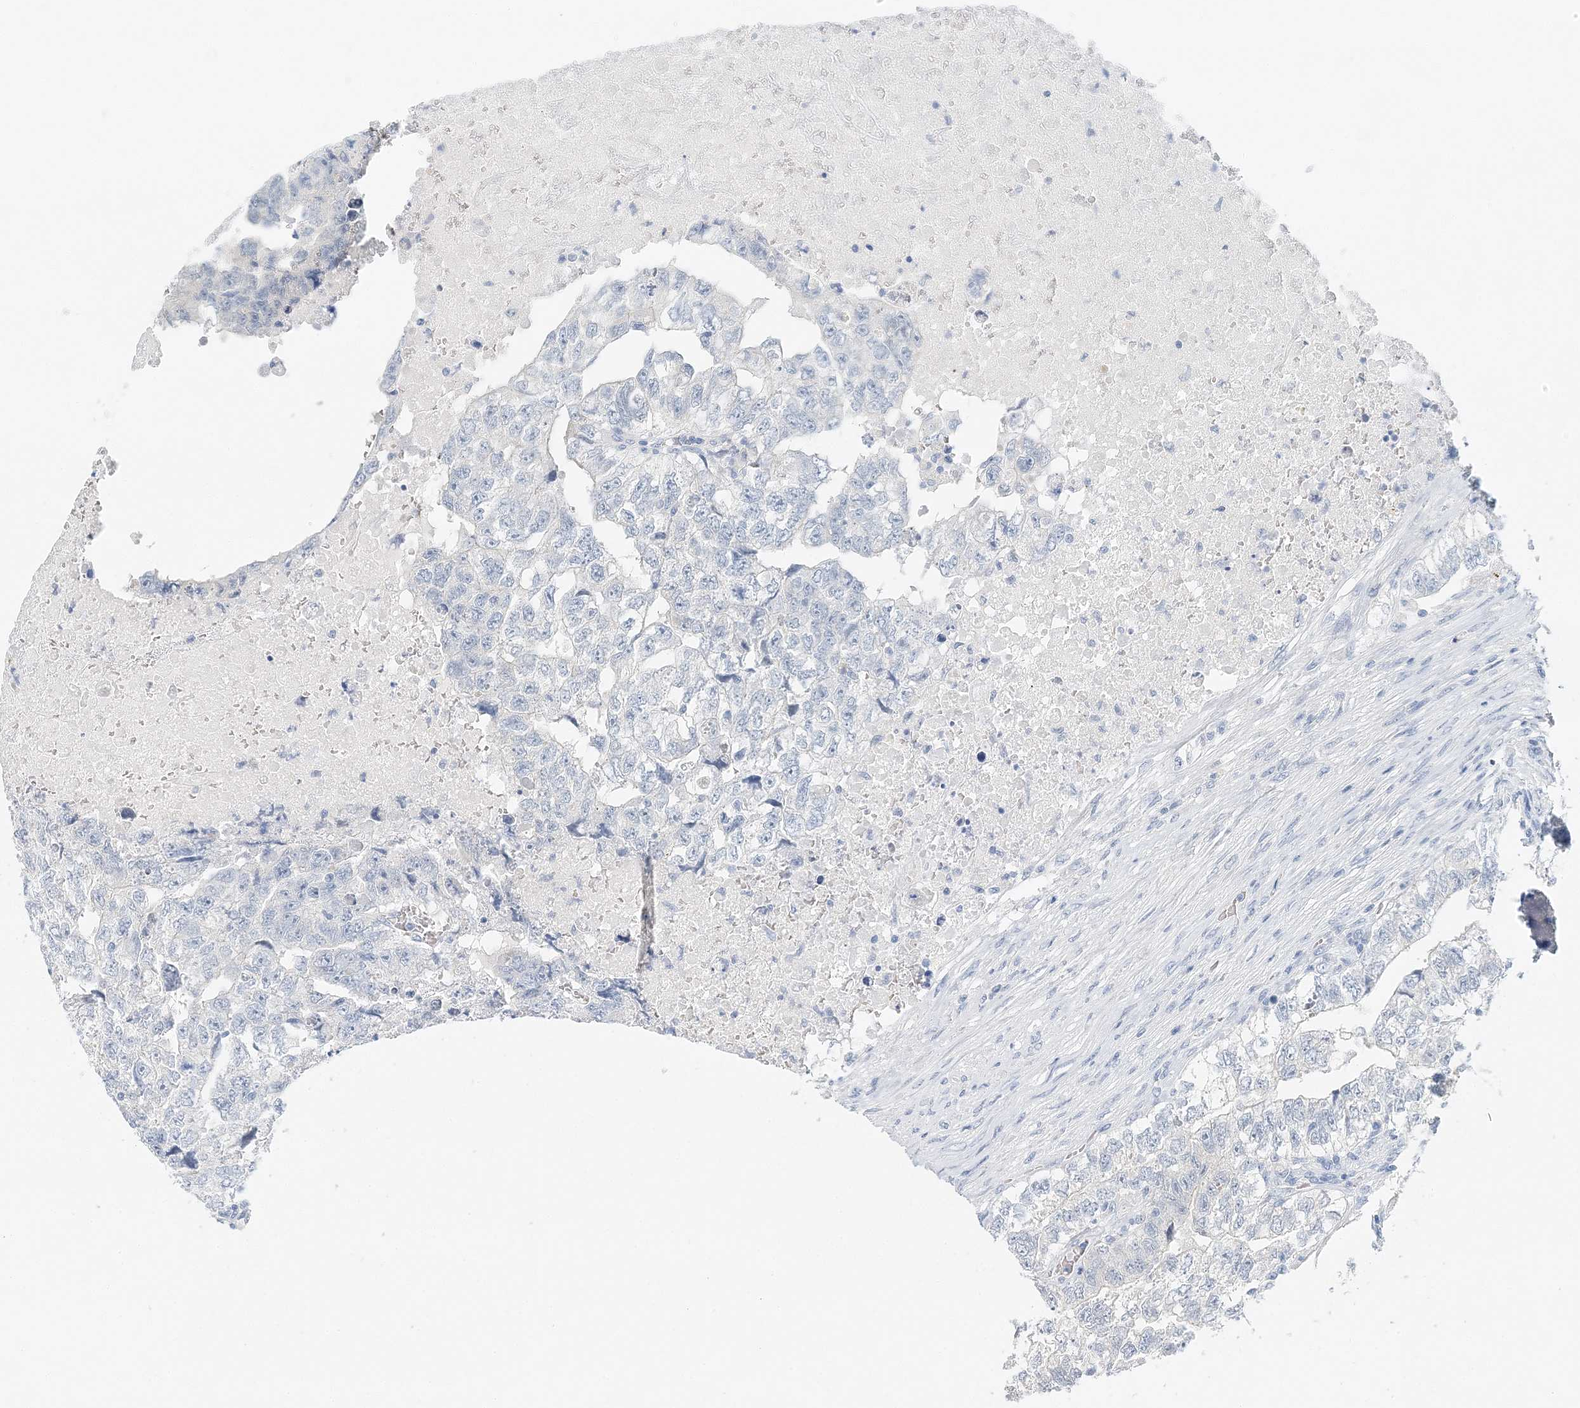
{"staining": {"intensity": "negative", "quantity": "none", "location": "none"}, "tissue": "testis cancer", "cell_type": "Tumor cells", "image_type": "cancer", "snomed": [{"axis": "morphology", "description": "Carcinoma, Embryonal, NOS"}, {"axis": "topography", "description": "Testis"}], "caption": "The micrograph displays no significant expression in tumor cells of testis cancer (embryonal carcinoma). (DAB immunohistochemistry with hematoxylin counter stain).", "gene": "VILL", "patient": {"sex": "male", "age": 36}}